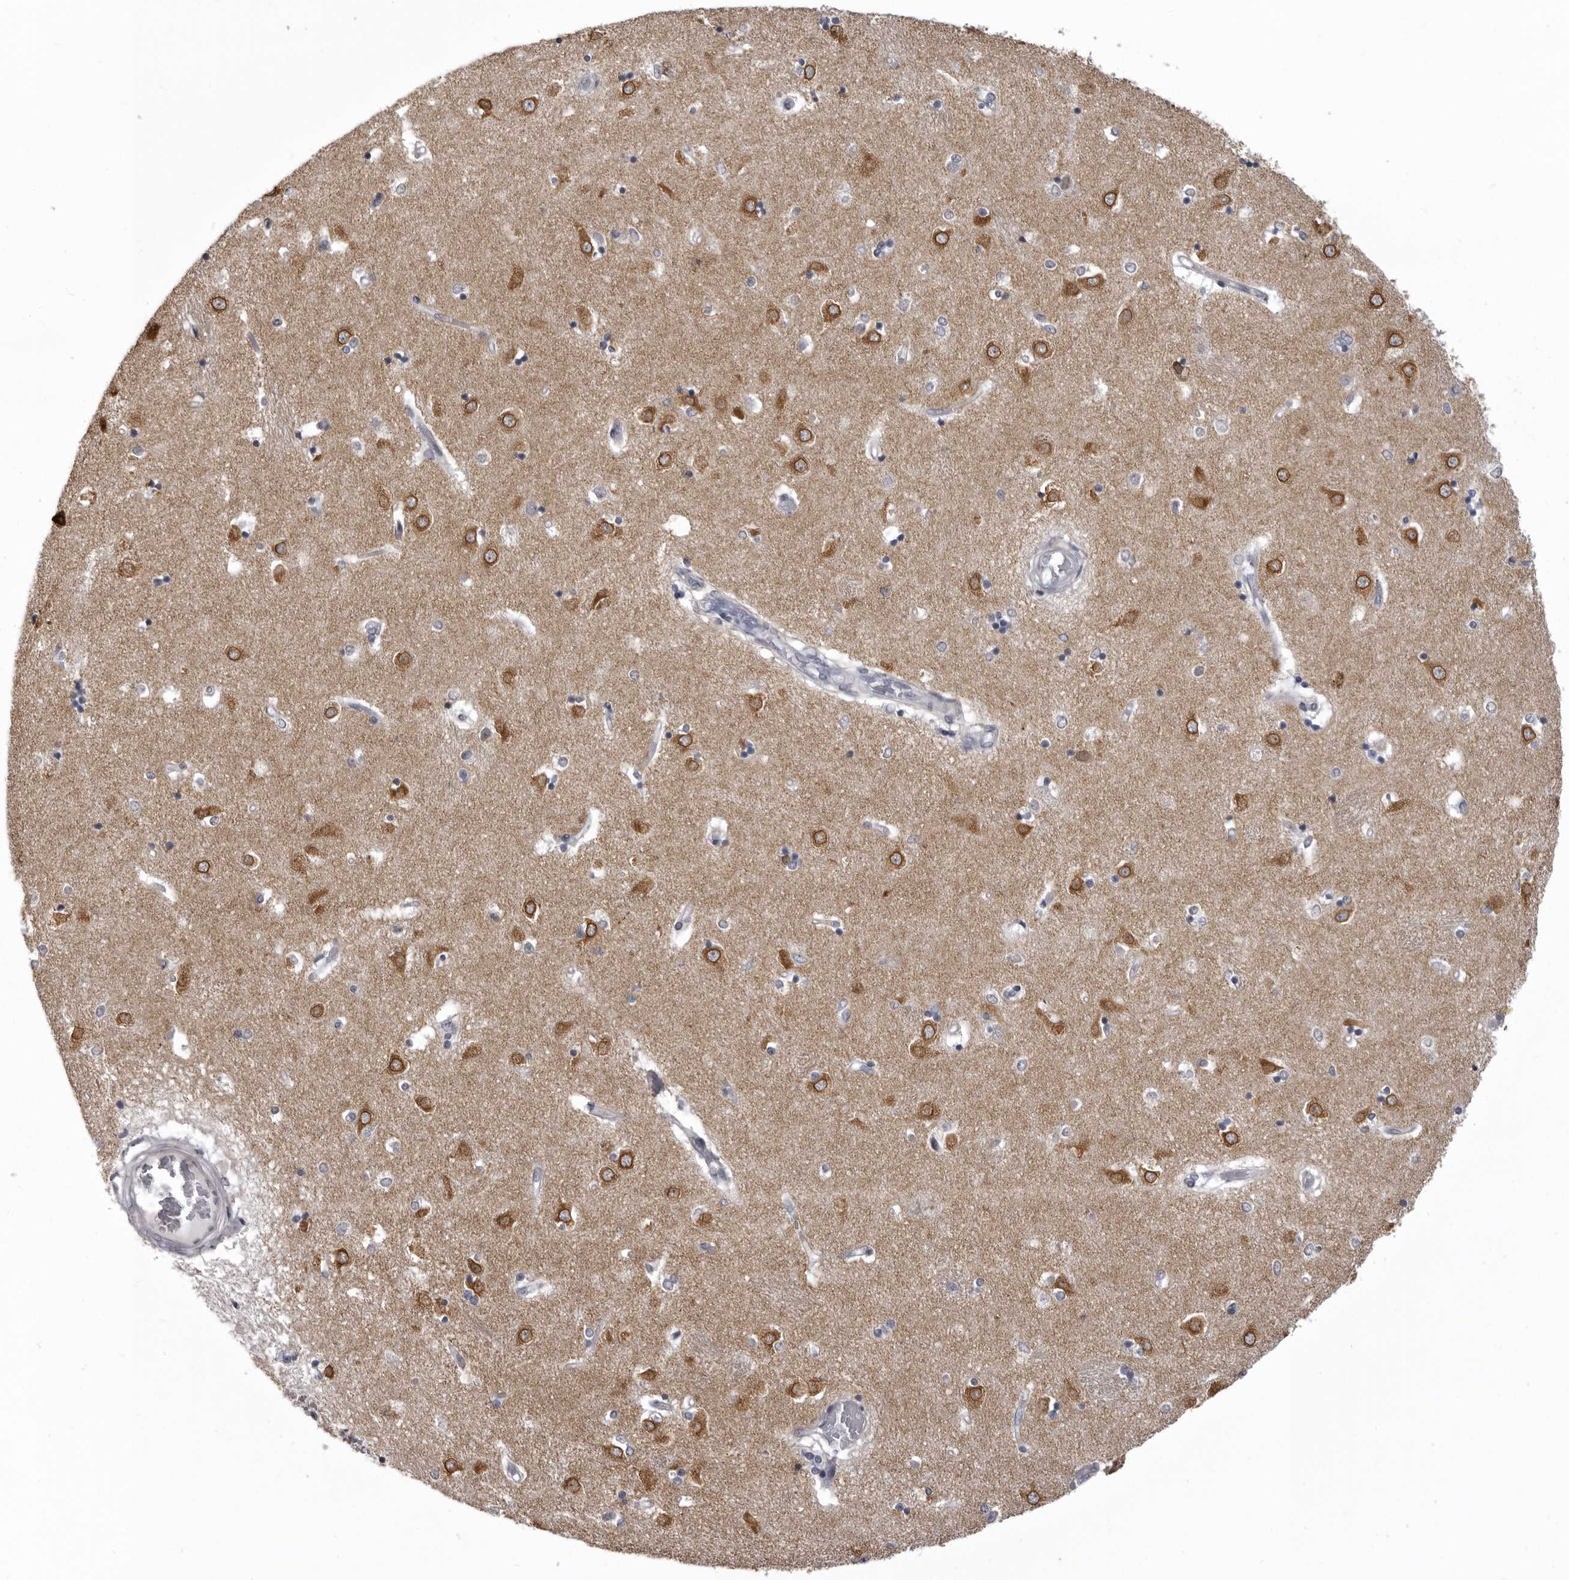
{"staining": {"intensity": "negative", "quantity": "none", "location": "none"}, "tissue": "caudate", "cell_type": "Glial cells", "image_type": "normal", "snomed": [{"axis": "morphology", "description": "Normal tissue, NOS"}, {"axis": "topography", "description": "Lateral ventricle wall"}], "caption": "Photomicrograph shows no protein staining in glial cells of normal caudate. (IHC, brightfield microscopy, high magnification).", "gene": "NCEH1", "patient": {"sex": "male", "age": 45}}